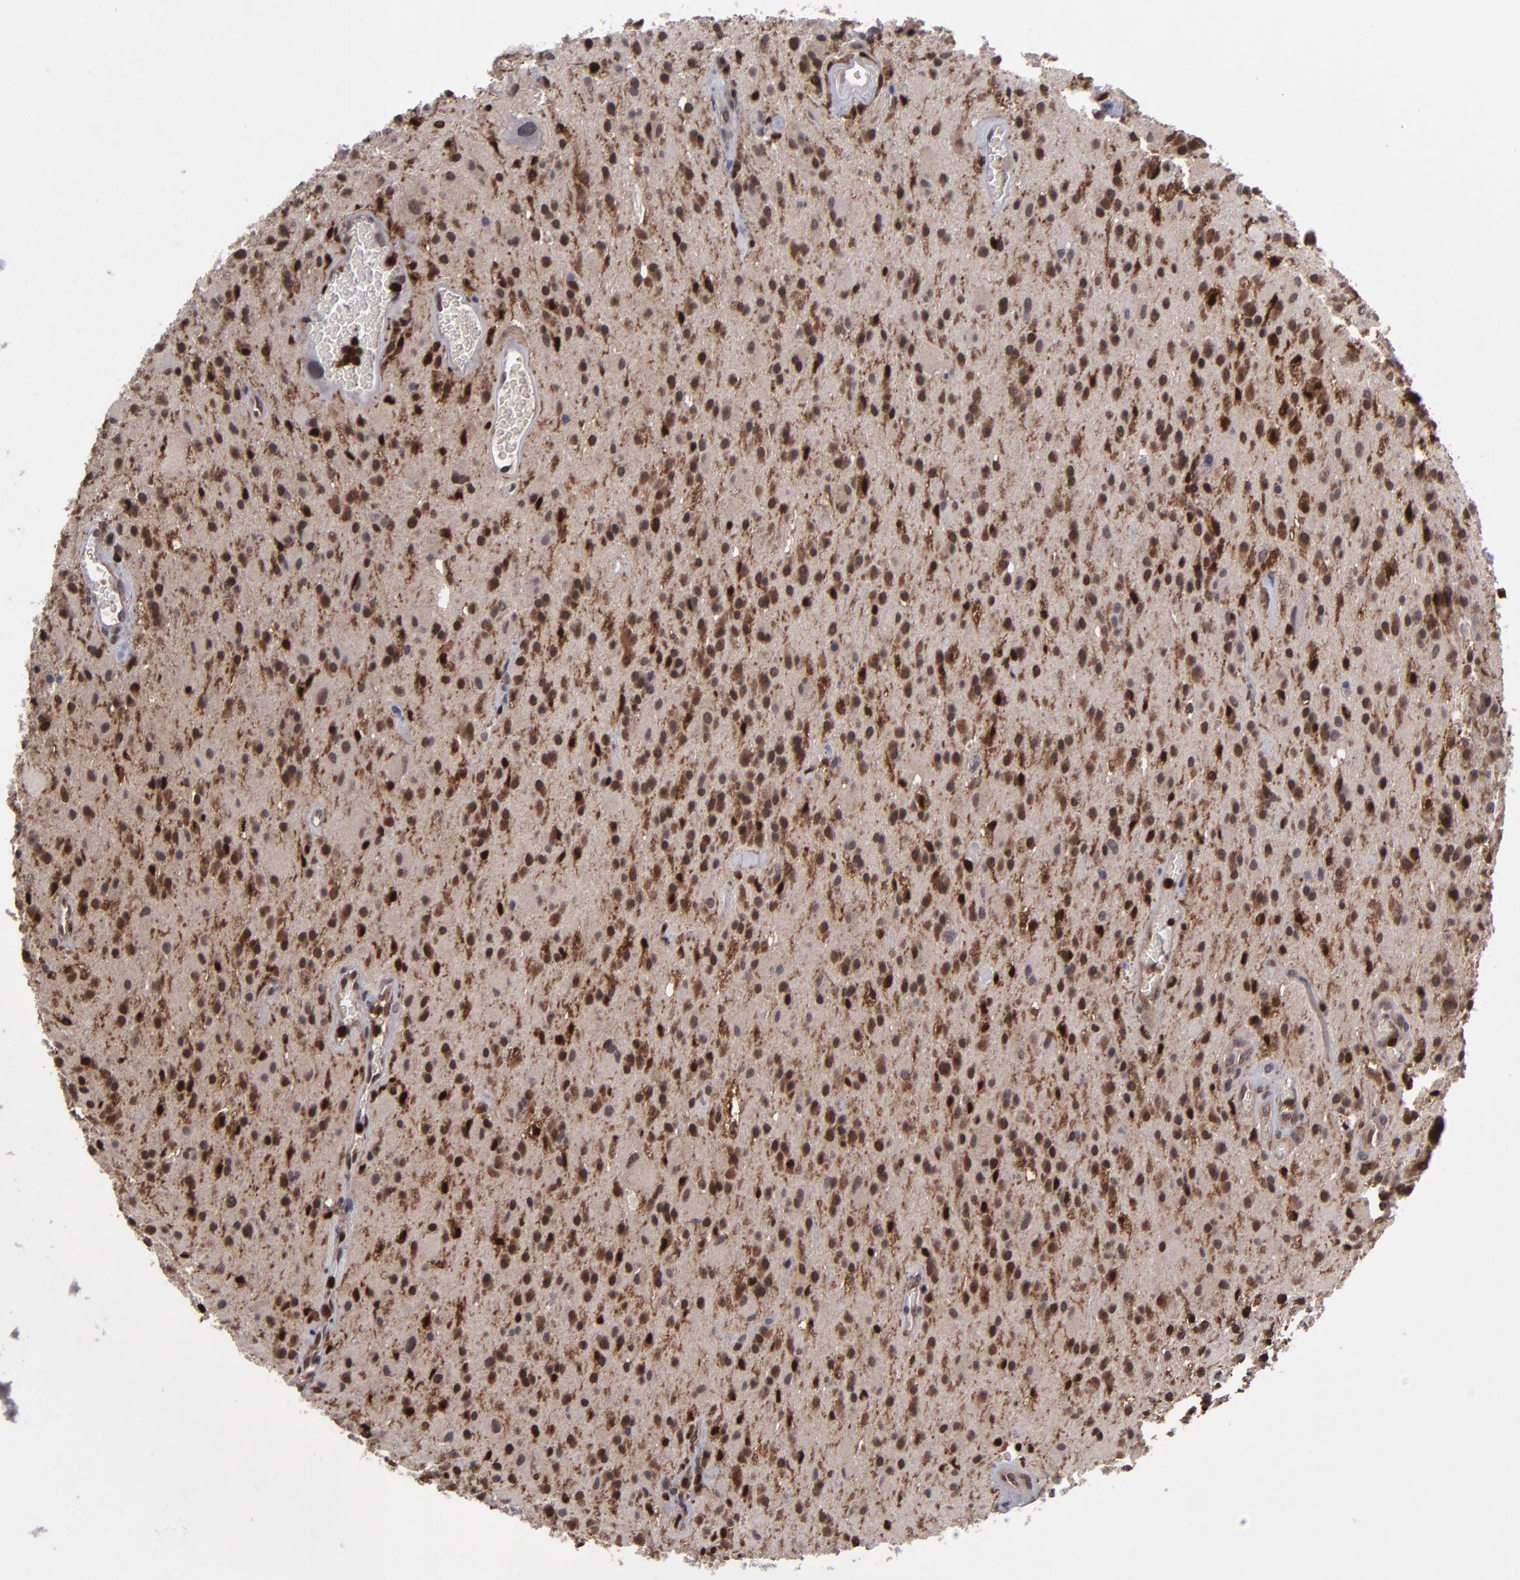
{"staining": {"intensity": "strong", "quantity": ">75%", "location": "nuclear"}, "tissue": "glioma", "cell_type": "Tumor cells", "image_type": "cancer", "snomed": [{"axis": "morphology", "description": "Glioma, malignant, Low grade"}, {"axis": "topography", "description": "Brain"}], "caption": "An image of human glioma stained for a protein reveals strong nuclear brown staining in tumor cells. (Brightfield microscopy of DAB IHC at high magnification).", "gene": "GRB2", "patient": {"sex": "male", "age": 58}}